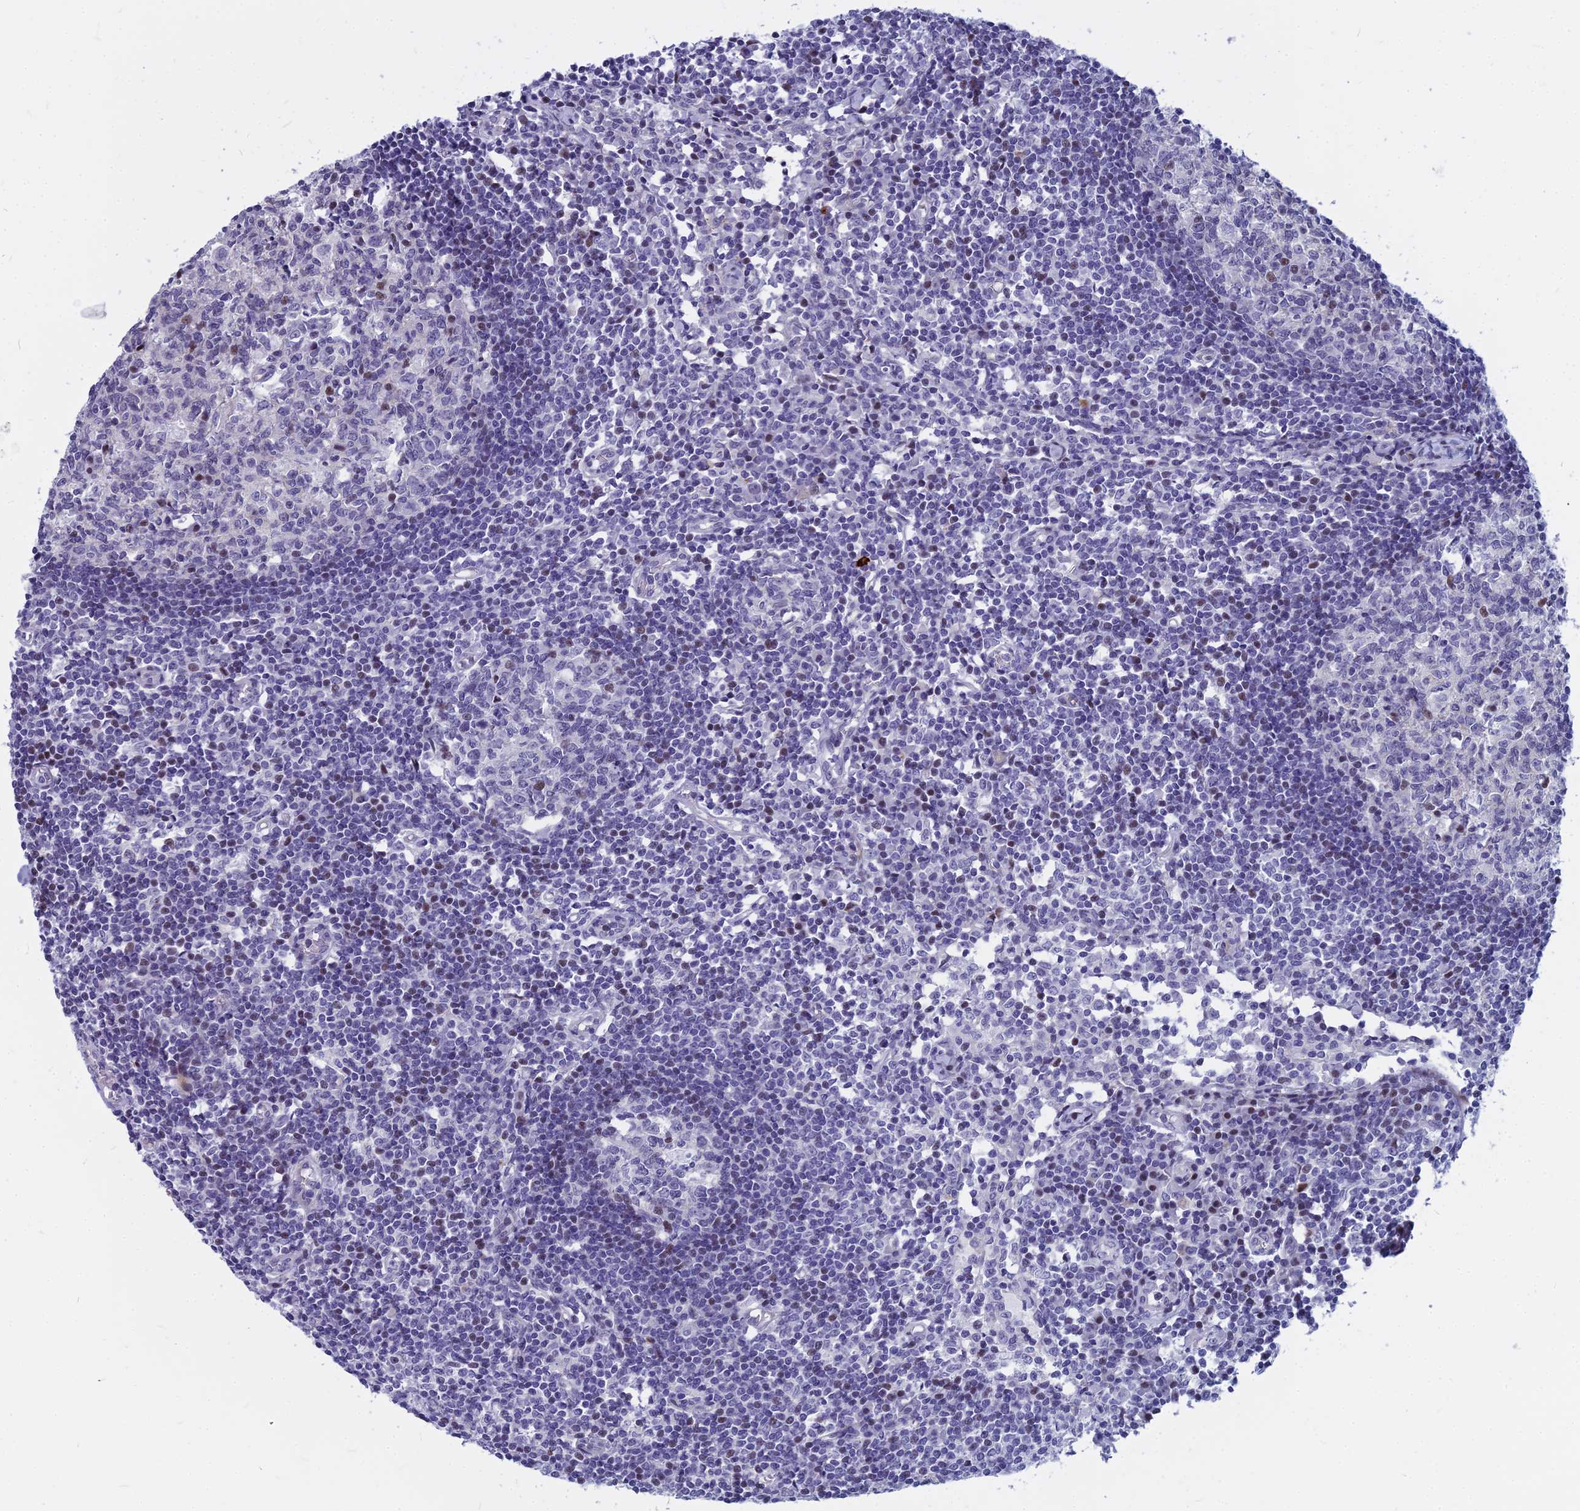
{"staining": {"intensity": "weak", "quantity": "<25%", "location": "nuclear"}, "tissue": "lymph node", "cell_type": "Germinal center cells", "image_type": "normal", "snomed": [{"axis": "morphology", "description": "Normal tissue, NOS"}, {"axis": "topography", "description": "Lymph node"}], "caption": "This is a micrograph of immunohistochemistry staining of benign lymph node, which shows no staining in germinal center cells.", "gene": "MYBPC2", "patient": {"sex": "female", "age": 55}}